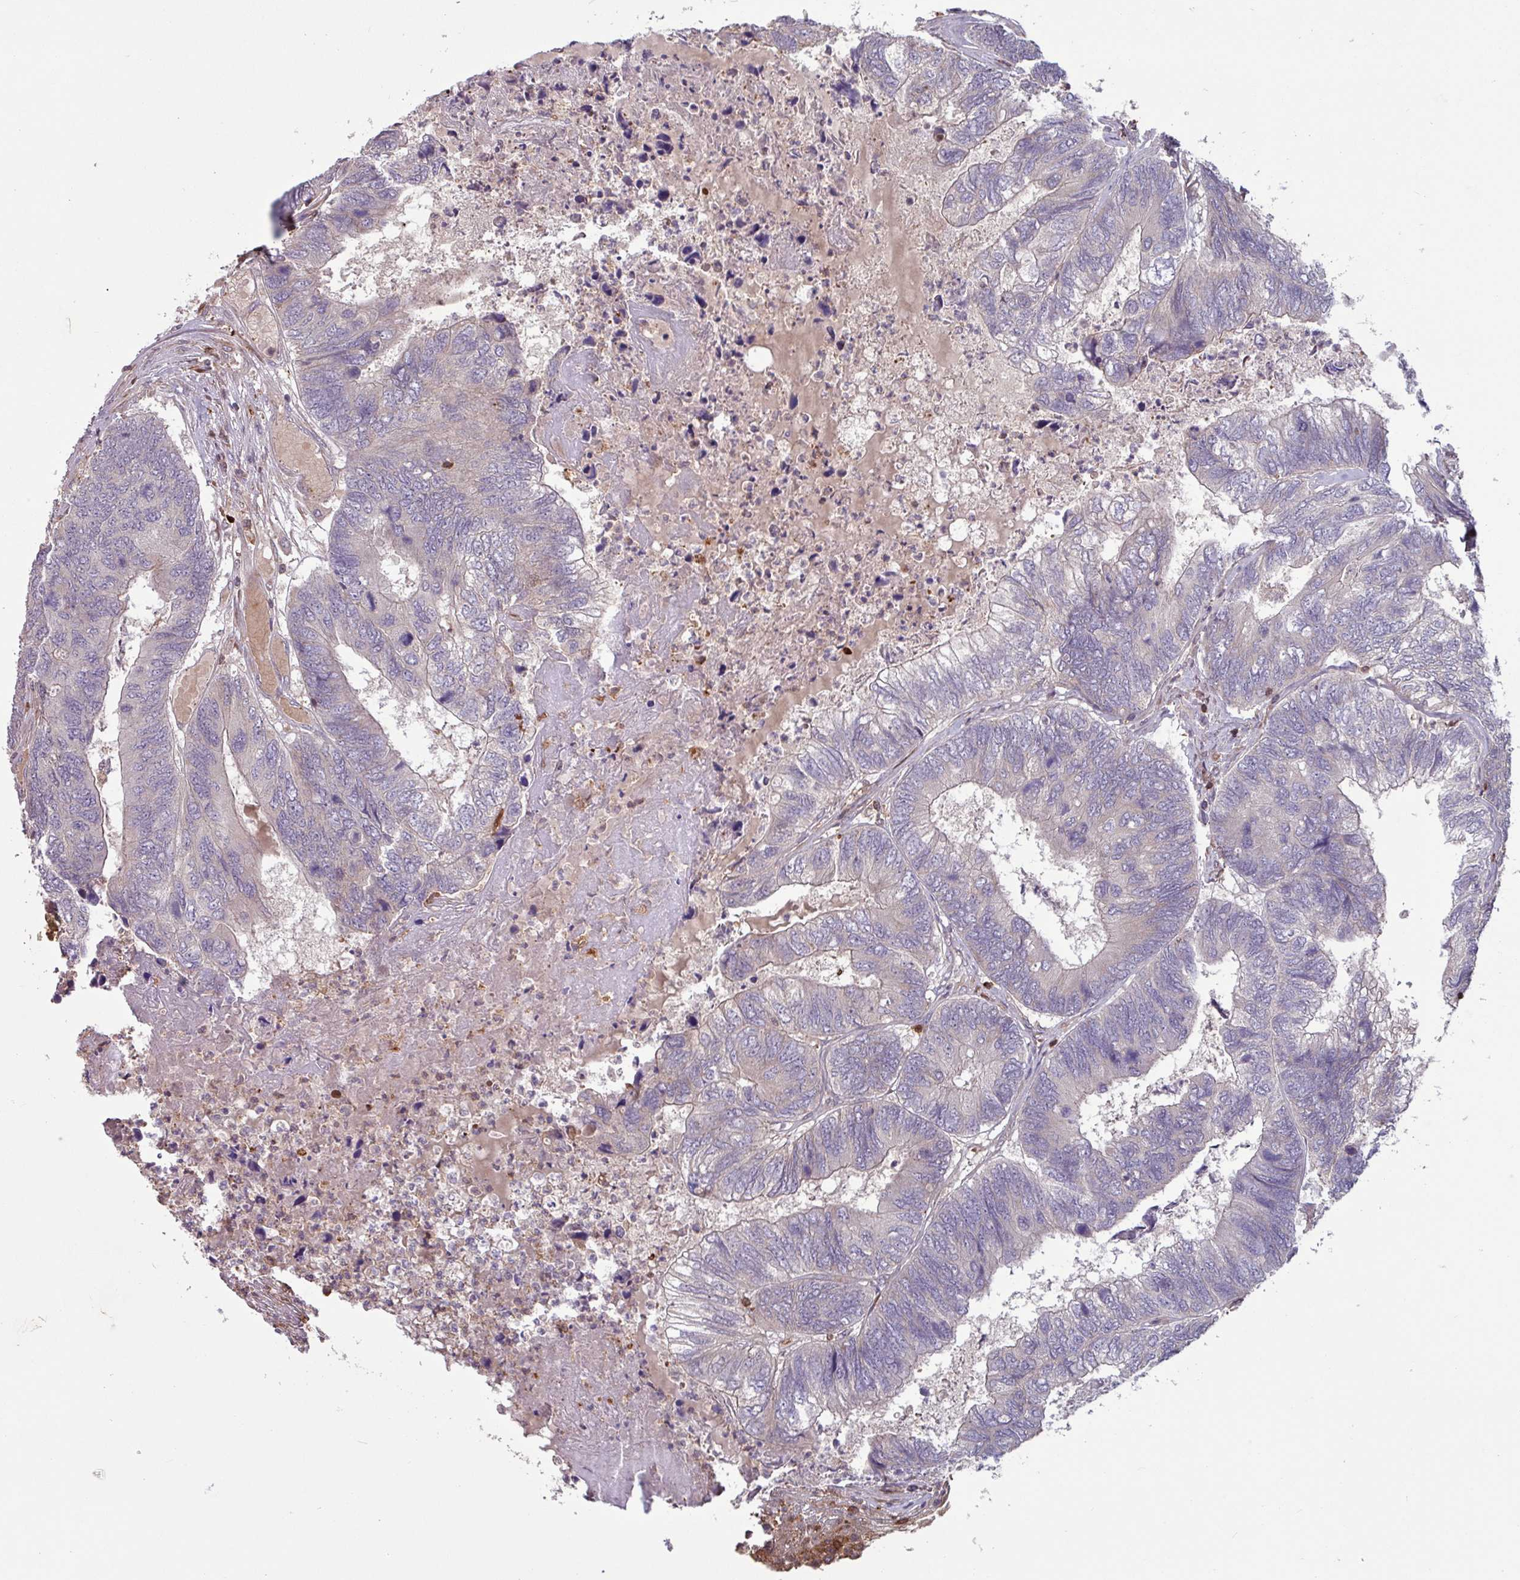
{"staining": {"intensity": "negative", "quantity": "none", "location": "none"}, "tissue": "colorectal cancer", "cell_type": "Tumor cells", "image_type": "cancer", "snomed": [{"axis": "morphology", "description": "Adenocarcinoma, NOS"}, {"axis": "topography", "description": "Colon"}], "caption": "Immunohistochemistry (IHC) of adenocarcinoma (colorectal) reveals no positivity in tumor cells.", "gene": "SEC61G", "patient": {"sex": "female", "age": 67}}